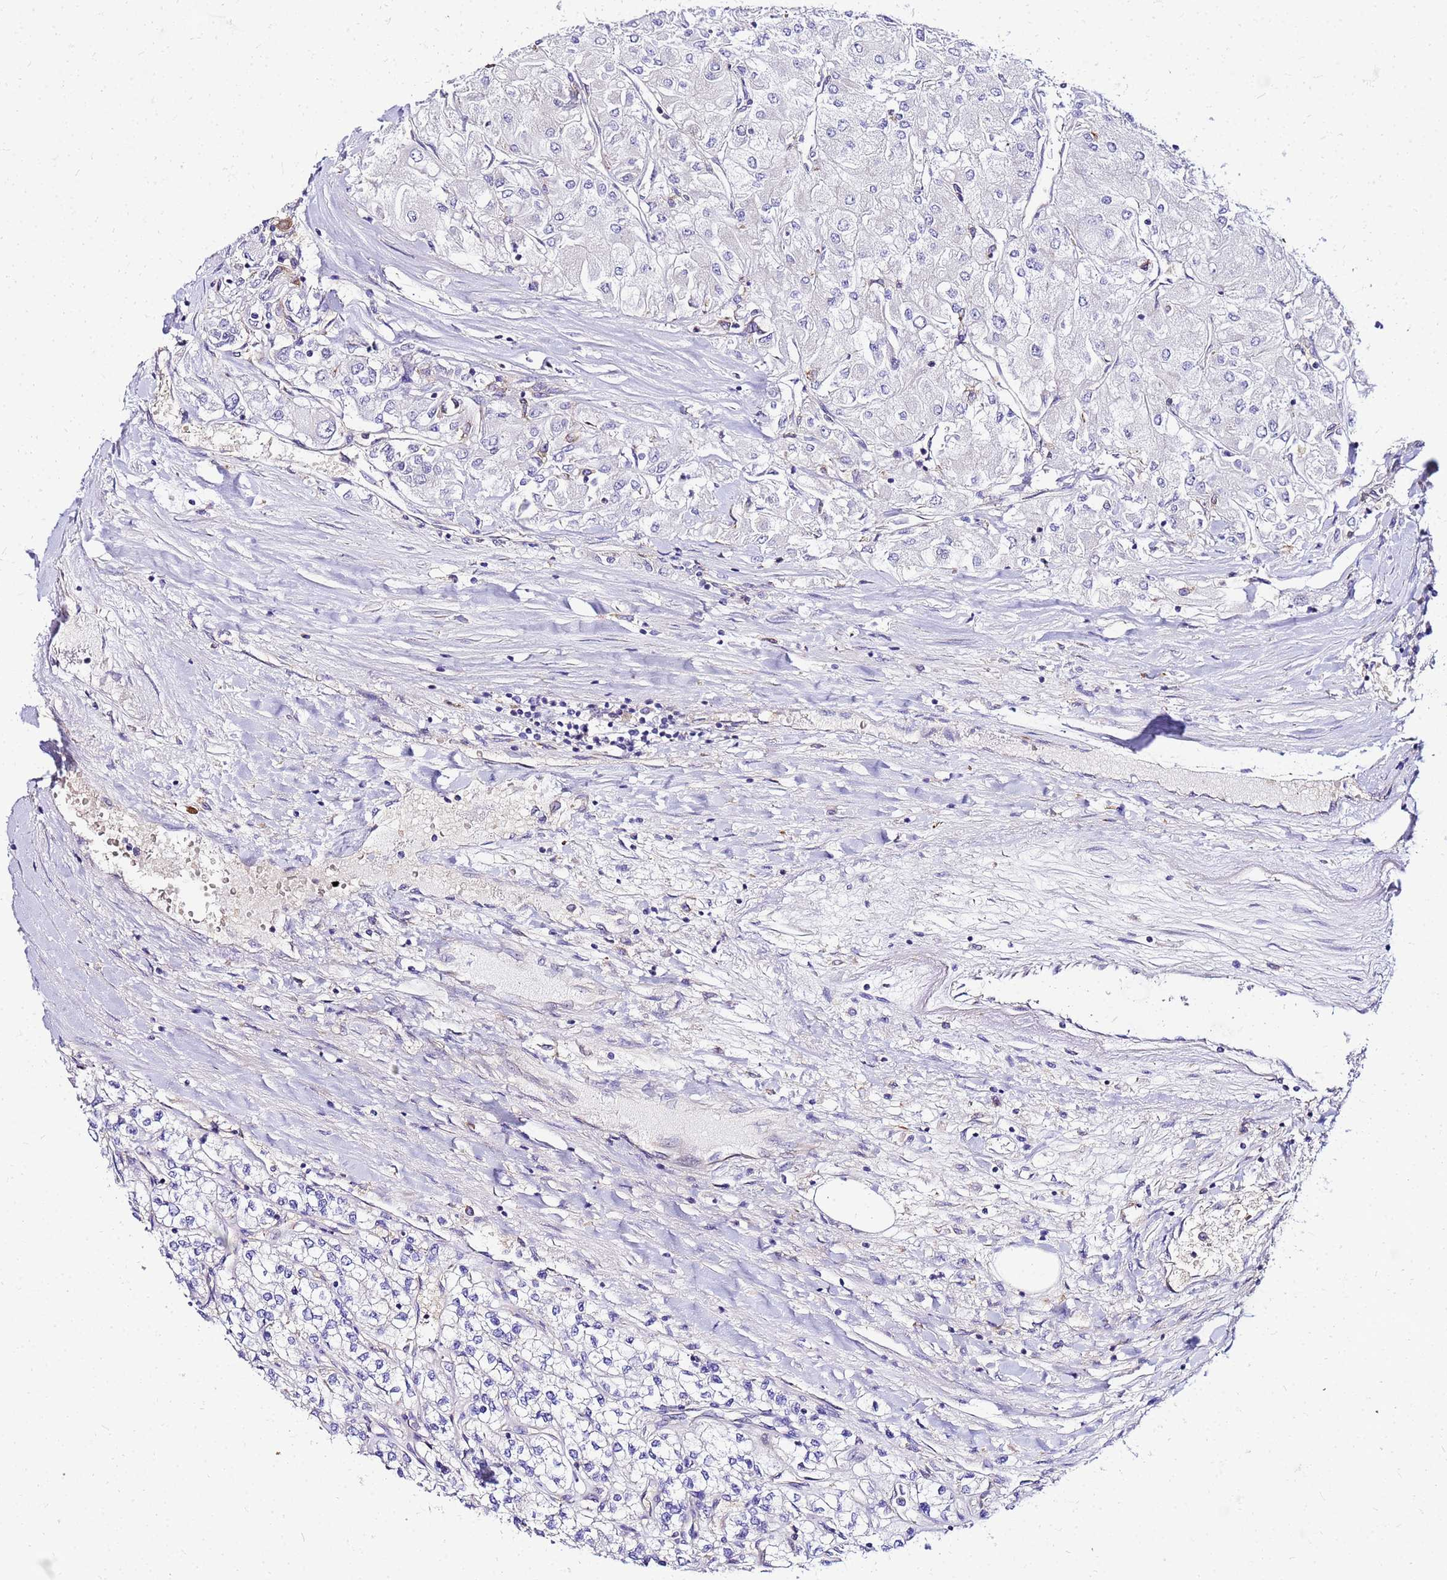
{"staining": {"intensity": "negative", "quantity": "none", "location": "none"}, "tissue": "renal cancer", "cell_type": "Tumor cells", "image_type": "cancer", "snomed": [{"axis": "morphology", "description": "Adenocarcinoma, NOS"}, {"axis": "topography", "description": "Kidney"}], "caption": "Immunohistochemistry micrograph of human renal adenocarcinoma stained for a protein (brown), which displays no expression in tumor cells.", "gene": "HERC5", "patient": {"sex": "male", "age": 80}}